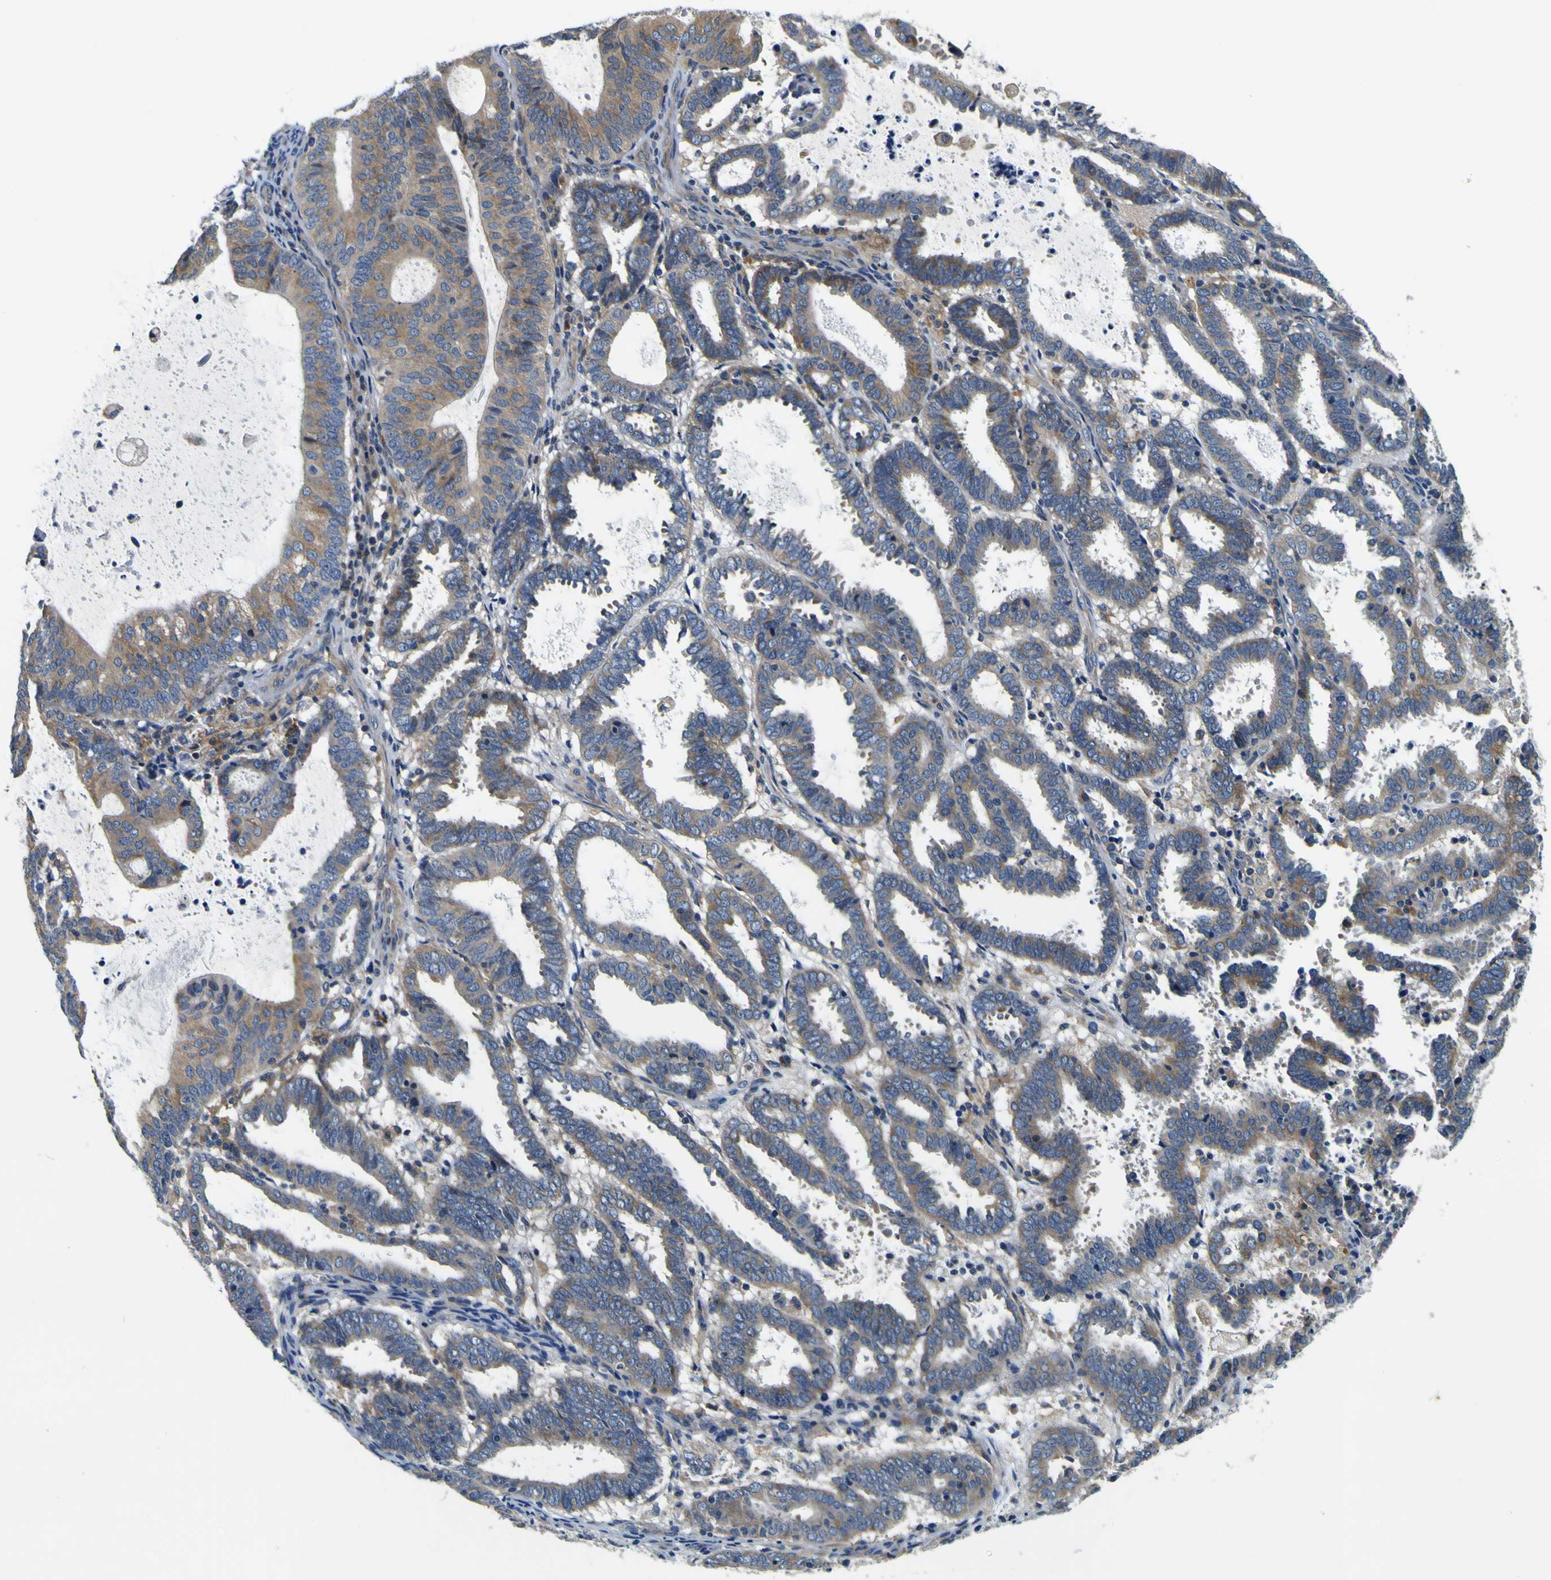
{"staining": {"intensity": "moderate", "quantity": ">75%", "location": "cytoplasmic/membranous"}, "tissue": "endometrial cancer", "cell_type": "Tumor cells", "image_type": "cancer", "snomed": [{"axis": "morphology", "description": "Adenocarcinoma, NOS"}, {"axis": "topography", "description": "Uterus"}], "caption": "Moderate cytoplasmic/membranous protein positivity is appreciated in about >75% of tumor cells in adenocarcinoma (endometrial).", "gene": "CLSTN1", "patient": {"sex": "female", "age": 83}}